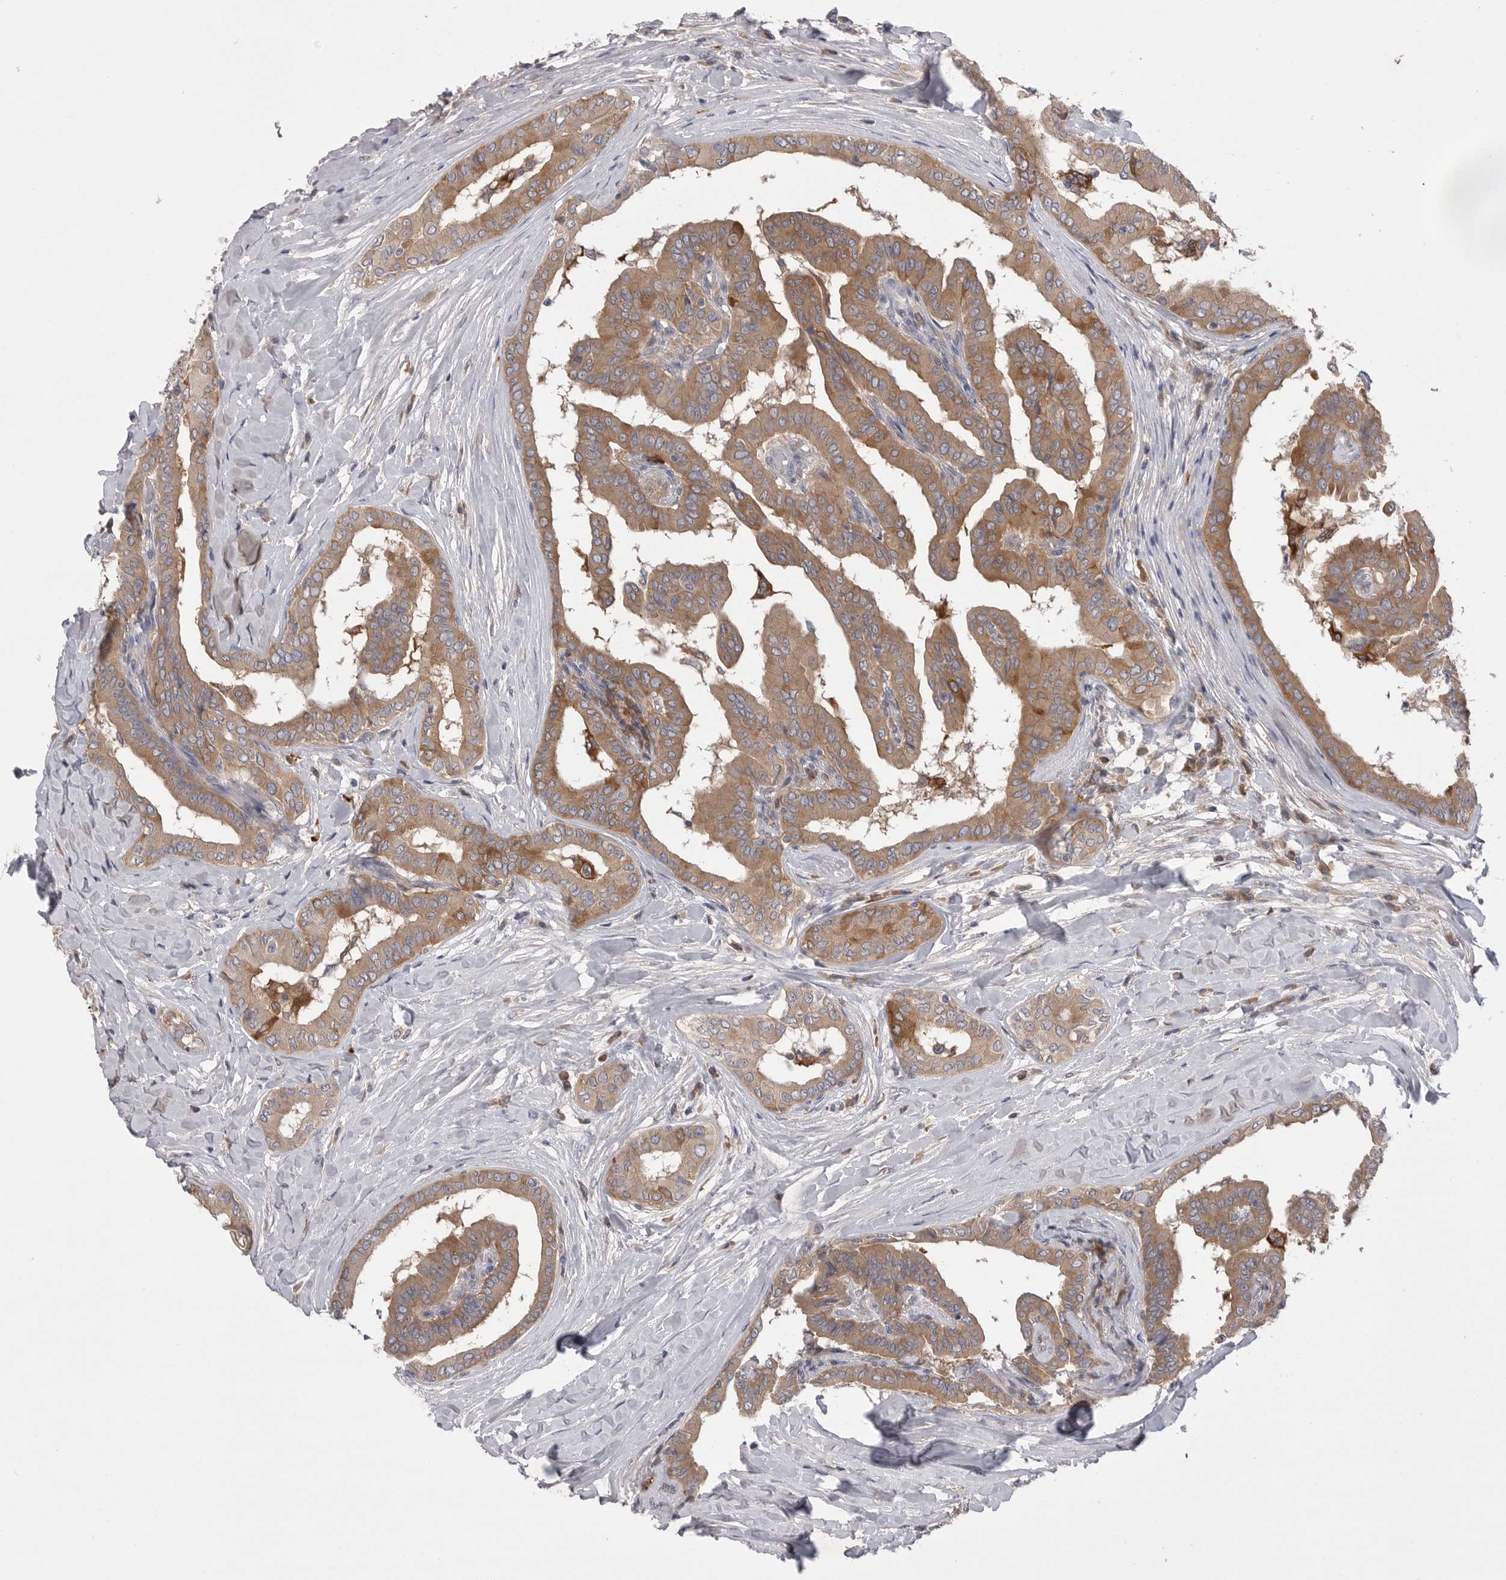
{"staining": {"intensity": "moderate", "quantity": ">75%", "location": "cytoplasmic/membranous"}, "tissue": "thyroid cancer", "cell_type": "Tumor cells", "image_type": "cancer", "snomed": [{"axis": "morphology", "description": "Papillary adenocarcinoma, NOS"}, {"axis": "topography", "description": "Thyroid gland"}], "caption": "Protein staining by IHC reveals moderate cytoplasmic/membranous expression in approximately >75% of tumor cells in thyroid papillary adenocarcinoma.", "gene": "VAC14", "patient": {"sex": "male", "age": 33}}